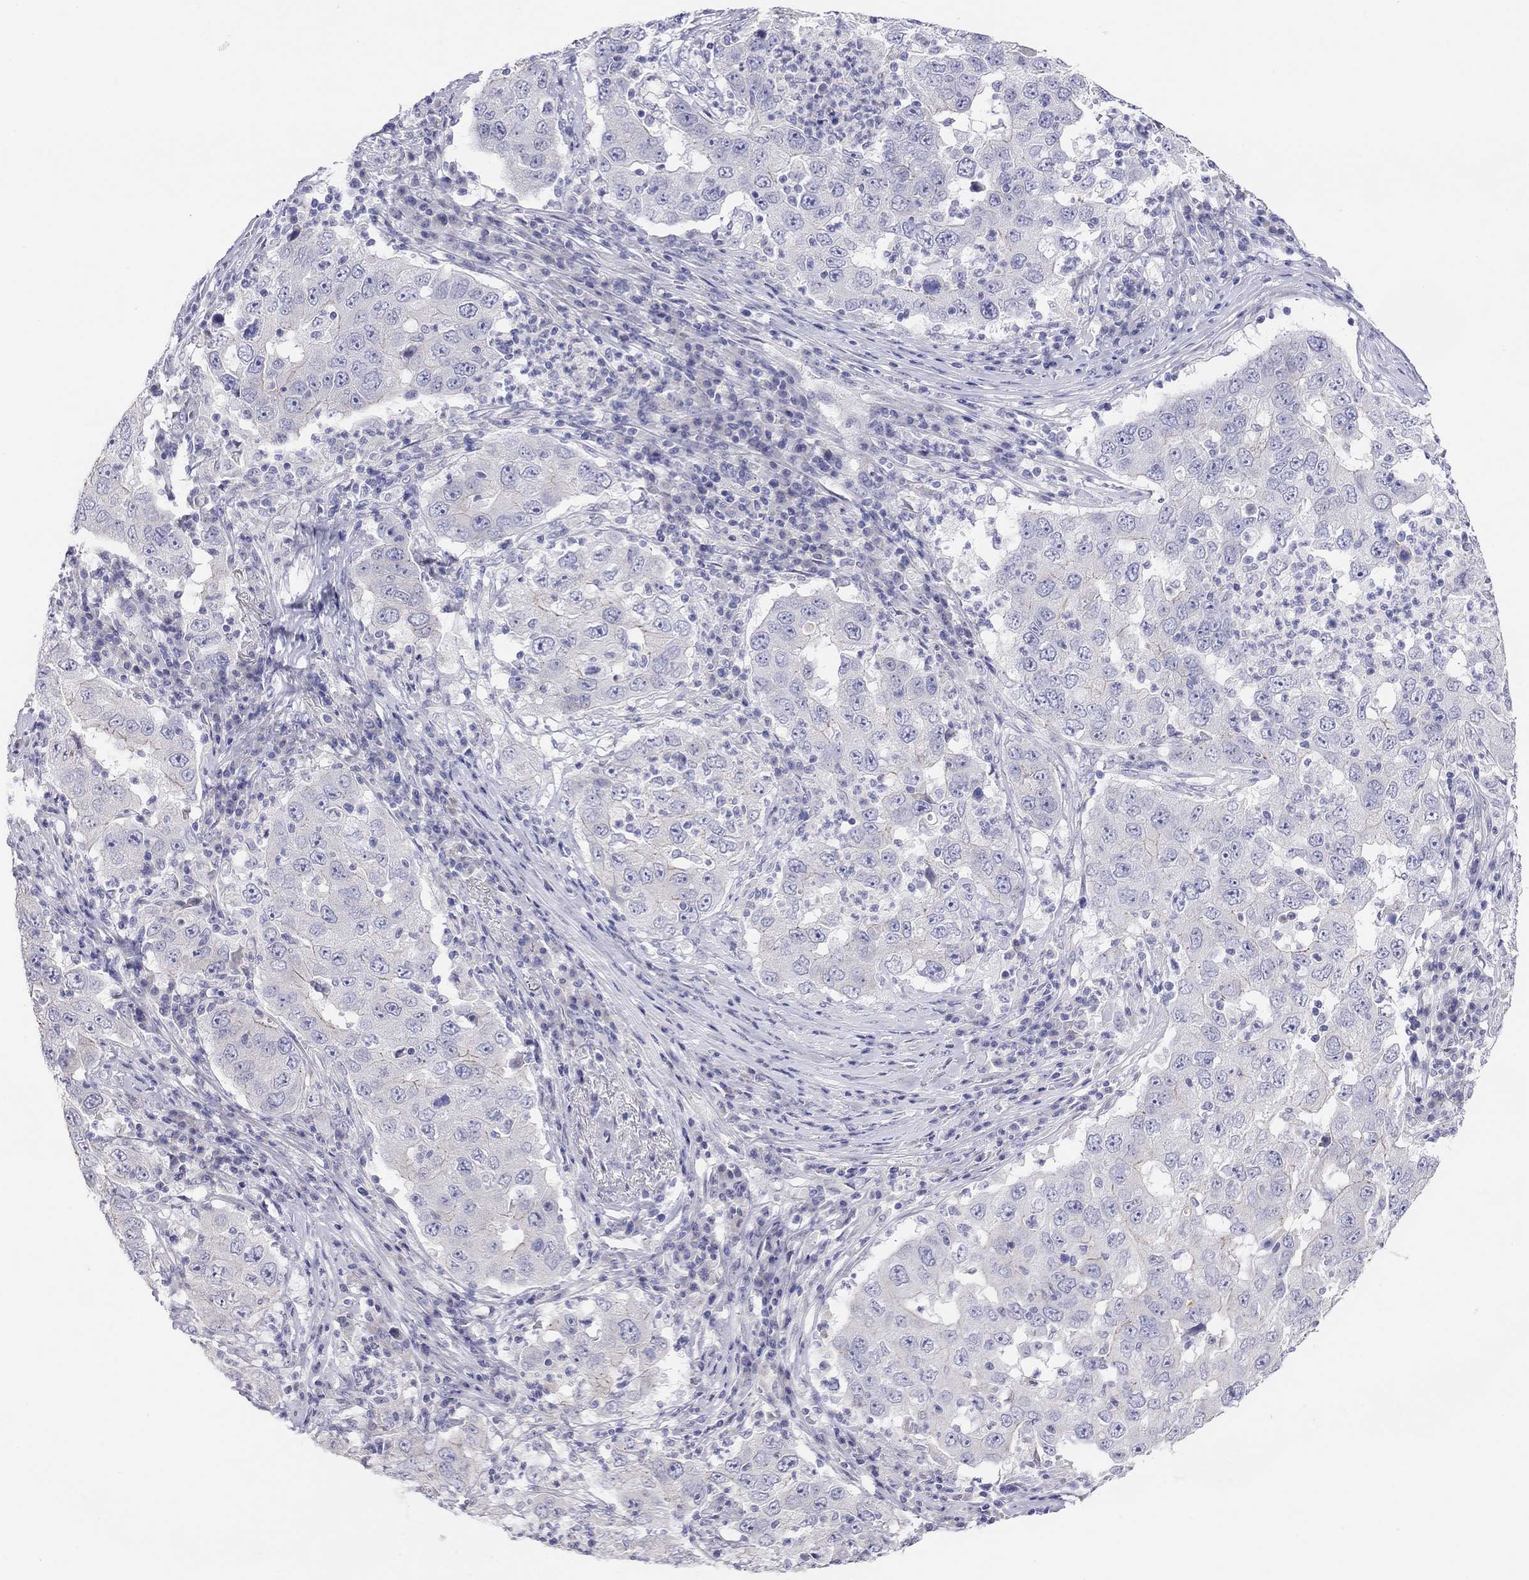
{"staining": {"intensity": "negative", "quantity": "none", "location": "none"}, "tissue": "lung cancer", "cell_type": "Tumor cells", "image_type": "cancer", "snomed": [{"axis": "morphology", "description": "Adenocarcinoma, NOS"}, {"axis": "topography", "description": "Lung"}], "caption": "This micrograph is of adenocarcinoma (lung) stained with immunohistochemistry to label a protein in brown with the nuclei are counter-stained blue. There is no staining in tumor cells. The staining is performed using DAB (3,3'-diaminobenzidine) brown chromogen with nuclei counter-stained in using hematoxylin.", "gene": "MGAT4C", "patient": {"sex": "male", "age": 73}}